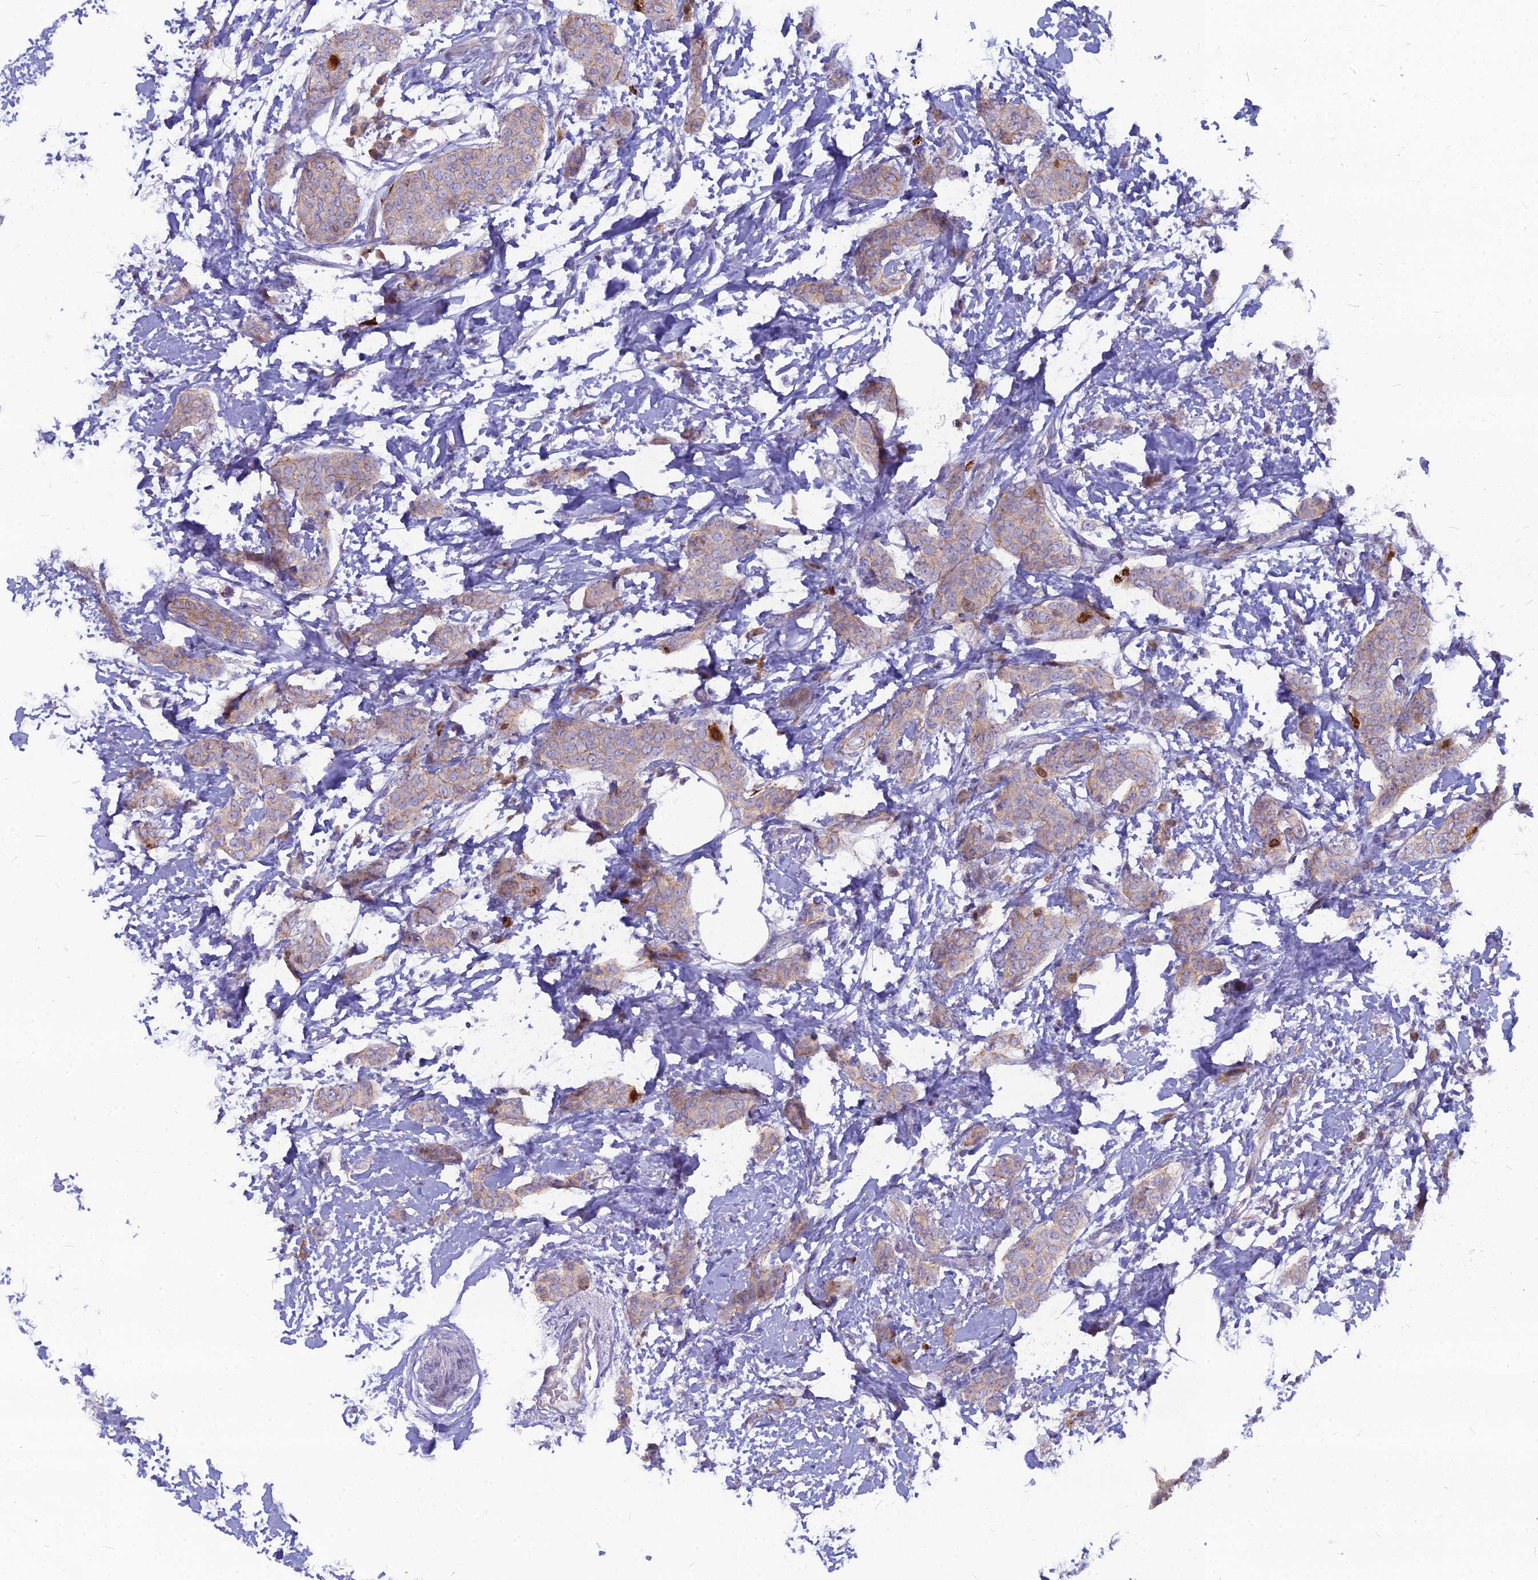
{"staining": {"intensity": "weak", "quantity": "<25%", "location": "cytoplasmic/membranous"}, "tissue": "breast cancer", "cell_type": "Tumor cells", "image_type": "cancer", "snomed": [{"axis": "morphology", "description": "Duct carcinoma"}, {"axis": "topography", "description": "Breast"}], "caption": "High magnification brightfield microscopy of breast infiltrating ductal carcinoma stained with DAB (brown) and counterstained with hematoxylin (blue): tumor cells show no significant staining.", "gene": "NUSAP1", "patient": {"sex": "female", "age": 72}}